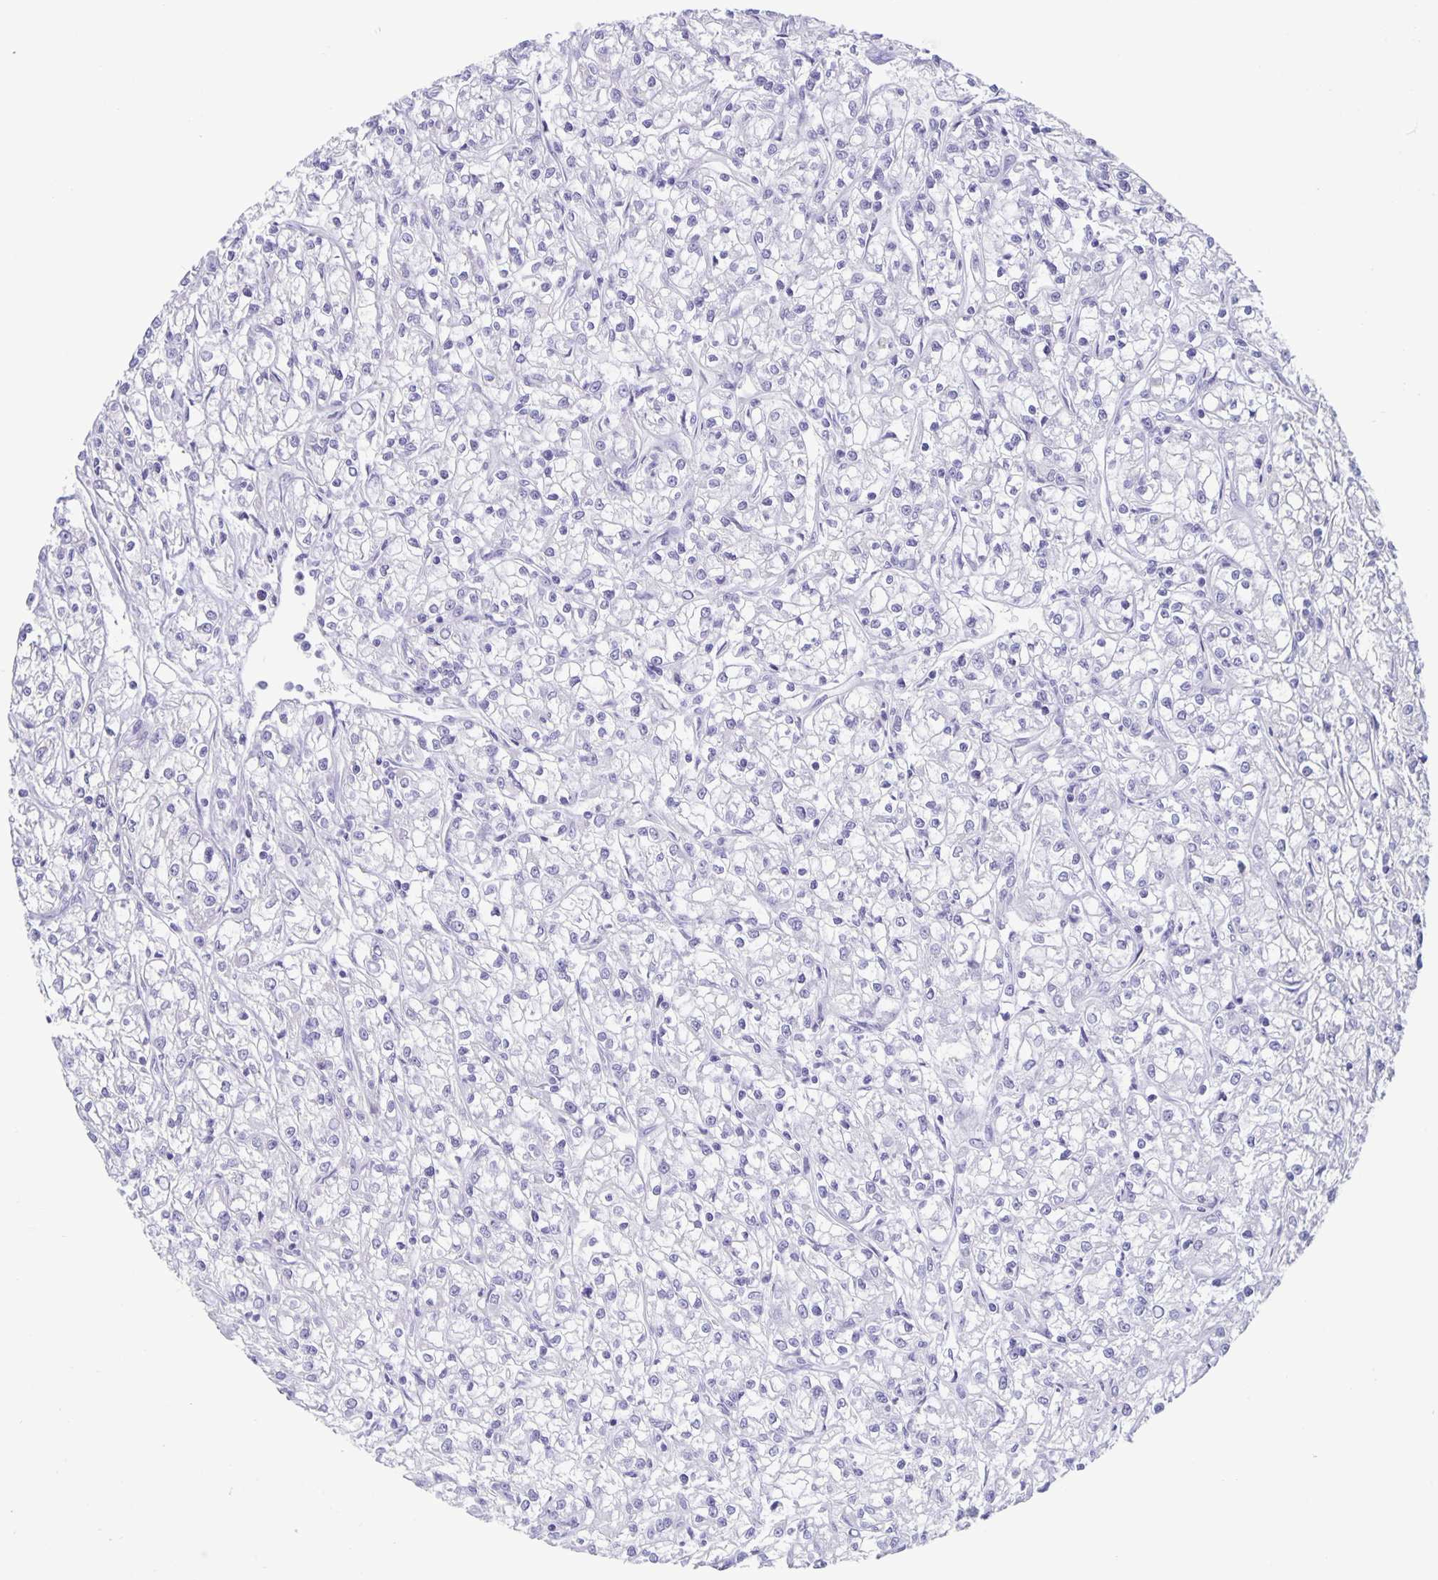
{"staining": {"intensity": "negative", "quantity": "none", "location": "none"}, "tissue": "renal cancer", "cell_type": "Tumor cells", "image_type": "cancer", "snomed": [{"axis": "morphology", "description": "Adenocarcinoma, NOS"}, {"axis": "topography", "description": "Kidney"}], "caption": "Immunohistochemistry (IHC) of human renal cancer demonstrates no expression in tumor cells.", "gene": "BPIFA3", "patient": {"sex": "female", "age": 59}}